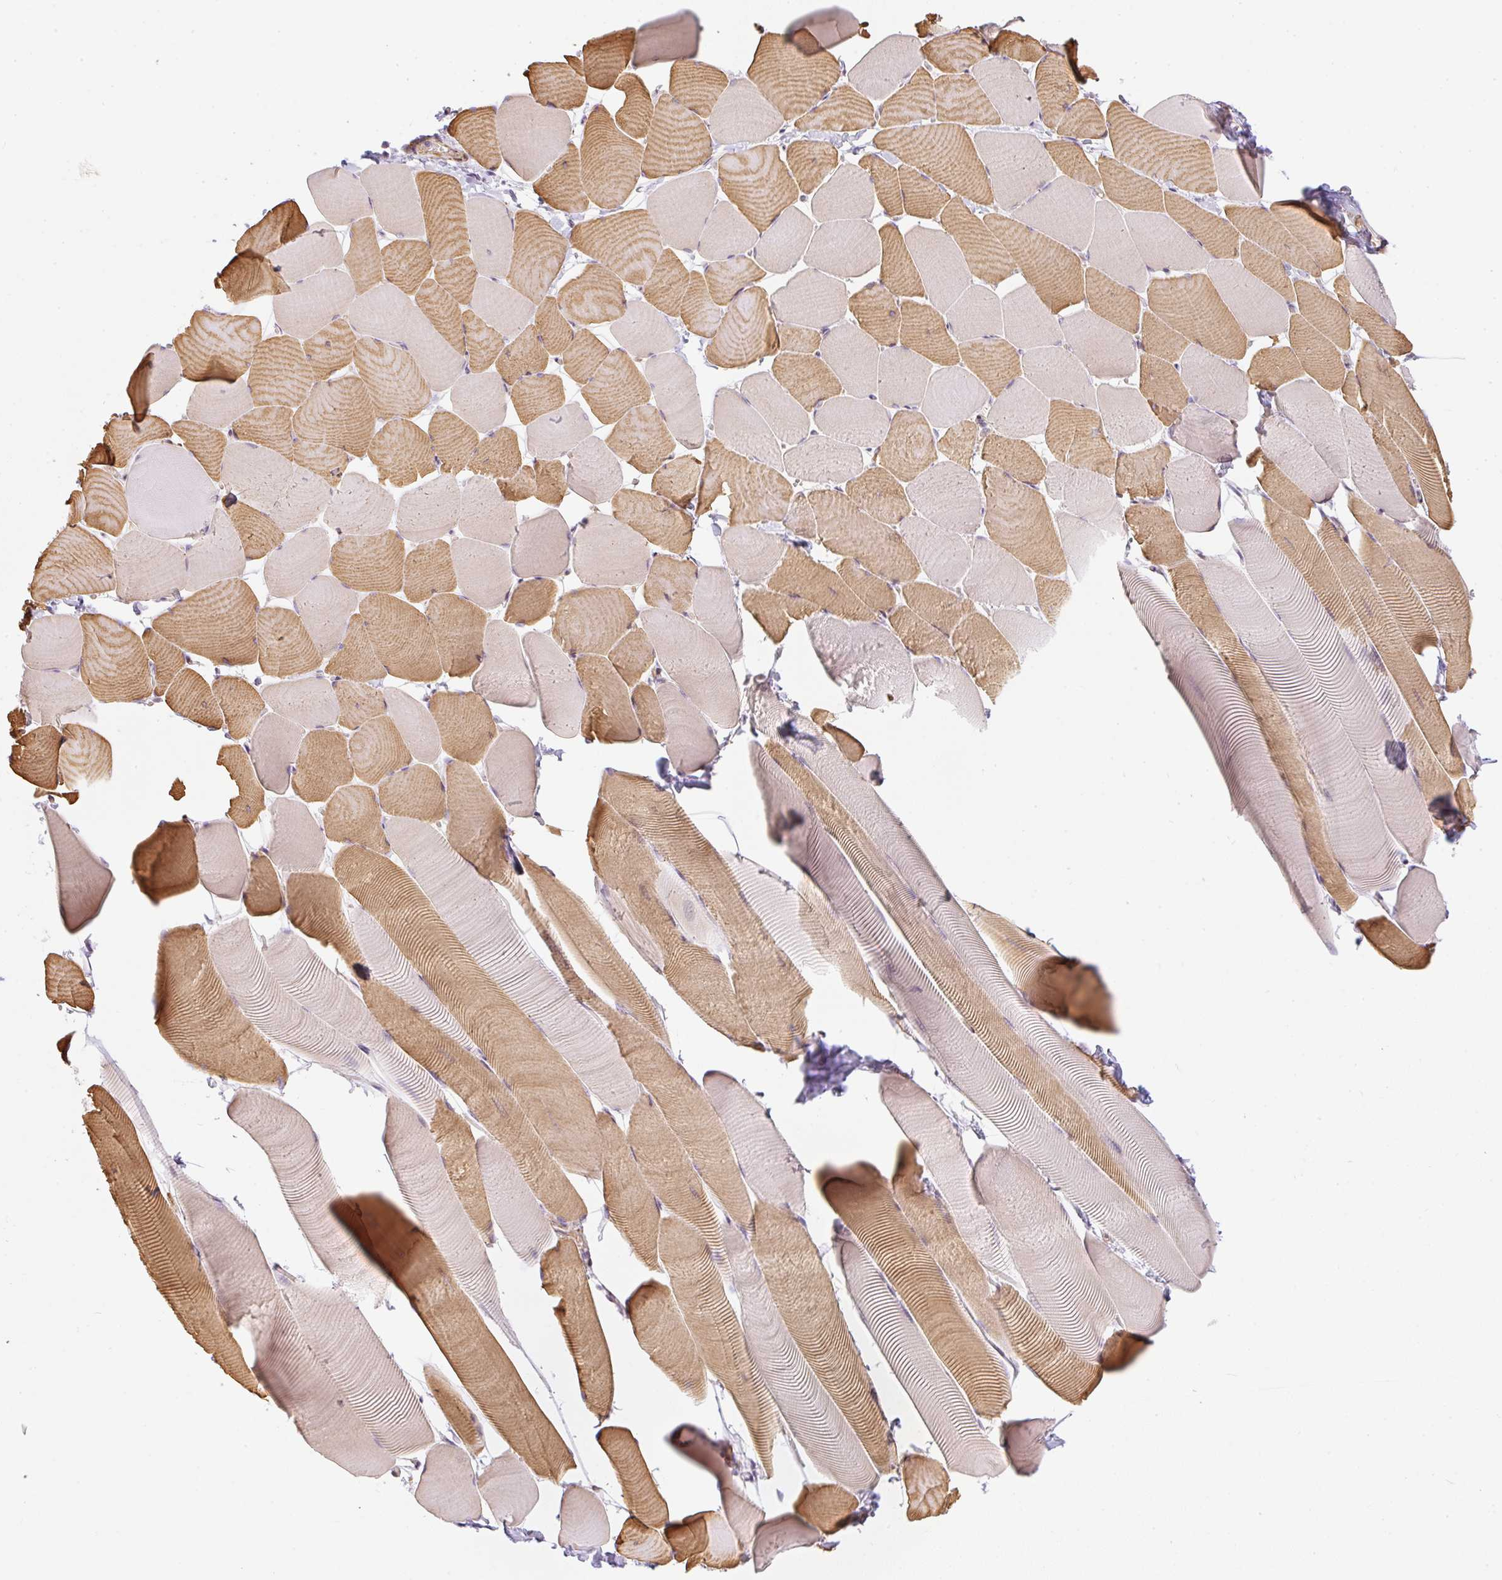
{"staining": {"intensity": "moderate", "quantity": "25%-75%", "location": "cytoplasmic/membranous"}, "tissue": "skeletal muscle", "cell_type": "Myocytes", "image_type": "normal", "snomed": [{"axis": "morphology", "description": "Normal tissue, NOS"}, {"axis": "topography", "description": "Skeletal muscle"}], "caption": "The image exhibits a brown stain indicating the presence of a protein in the cytoplasmic/membranous of myocytes in skeletal muscle.", "gene": "SULF1", "patient": {"sex": "male", "age": 25}}